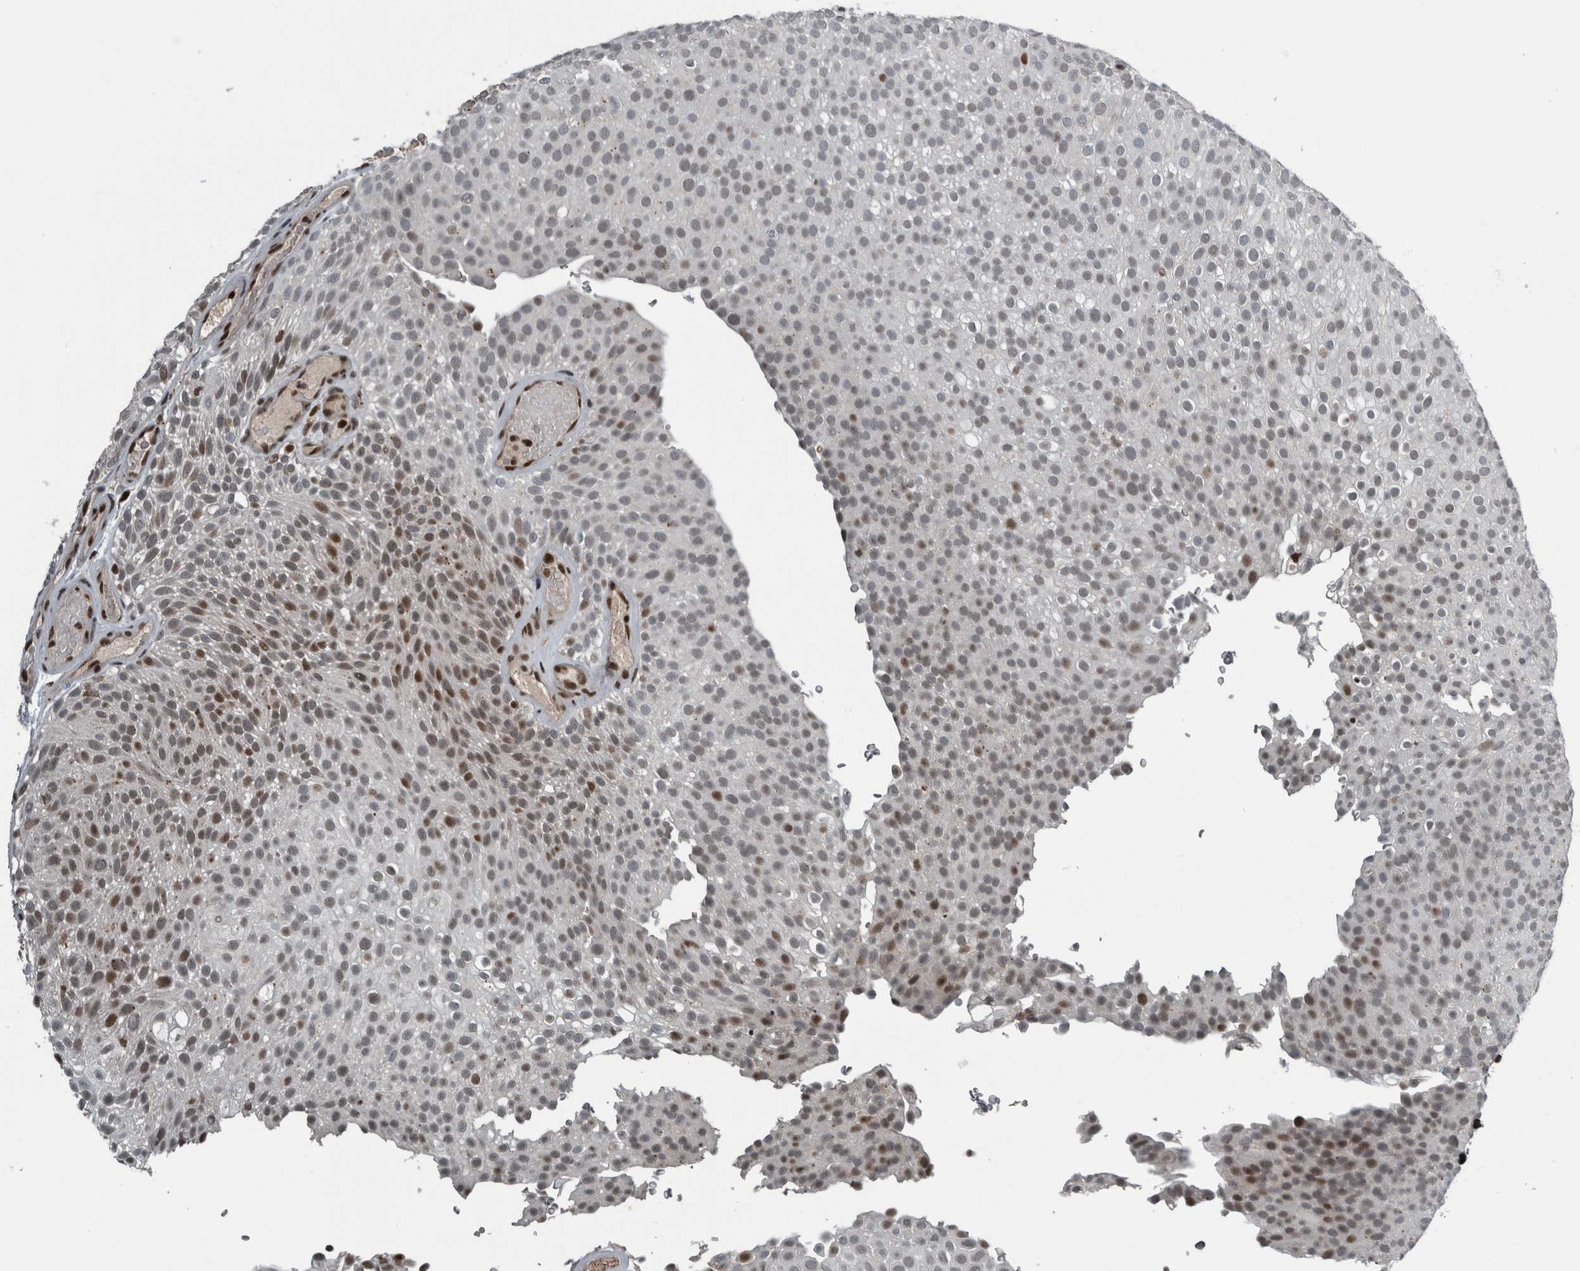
{"staining": {"intensity": "moderate", "quantity": "25%-75%", "location": "nuclear"}, "tissue": "urothelial cancer", "cell_type": "Tumor cells", "image_type": "cancer", "snomed": [{"axis": "morphology", "description": "Urothelial carcinoma, Low grade"}, {"axis": "topography", "description": "Urinary bladder"}], "caption": "There is medium levels of moderate nuclear staining in tumor cells of low-grade urothelial carcinoma, as demonstrated by immunohistochemical staining (brown color).", "gene": "UNC50", "patient": {"sex": "male", "age": 78}}